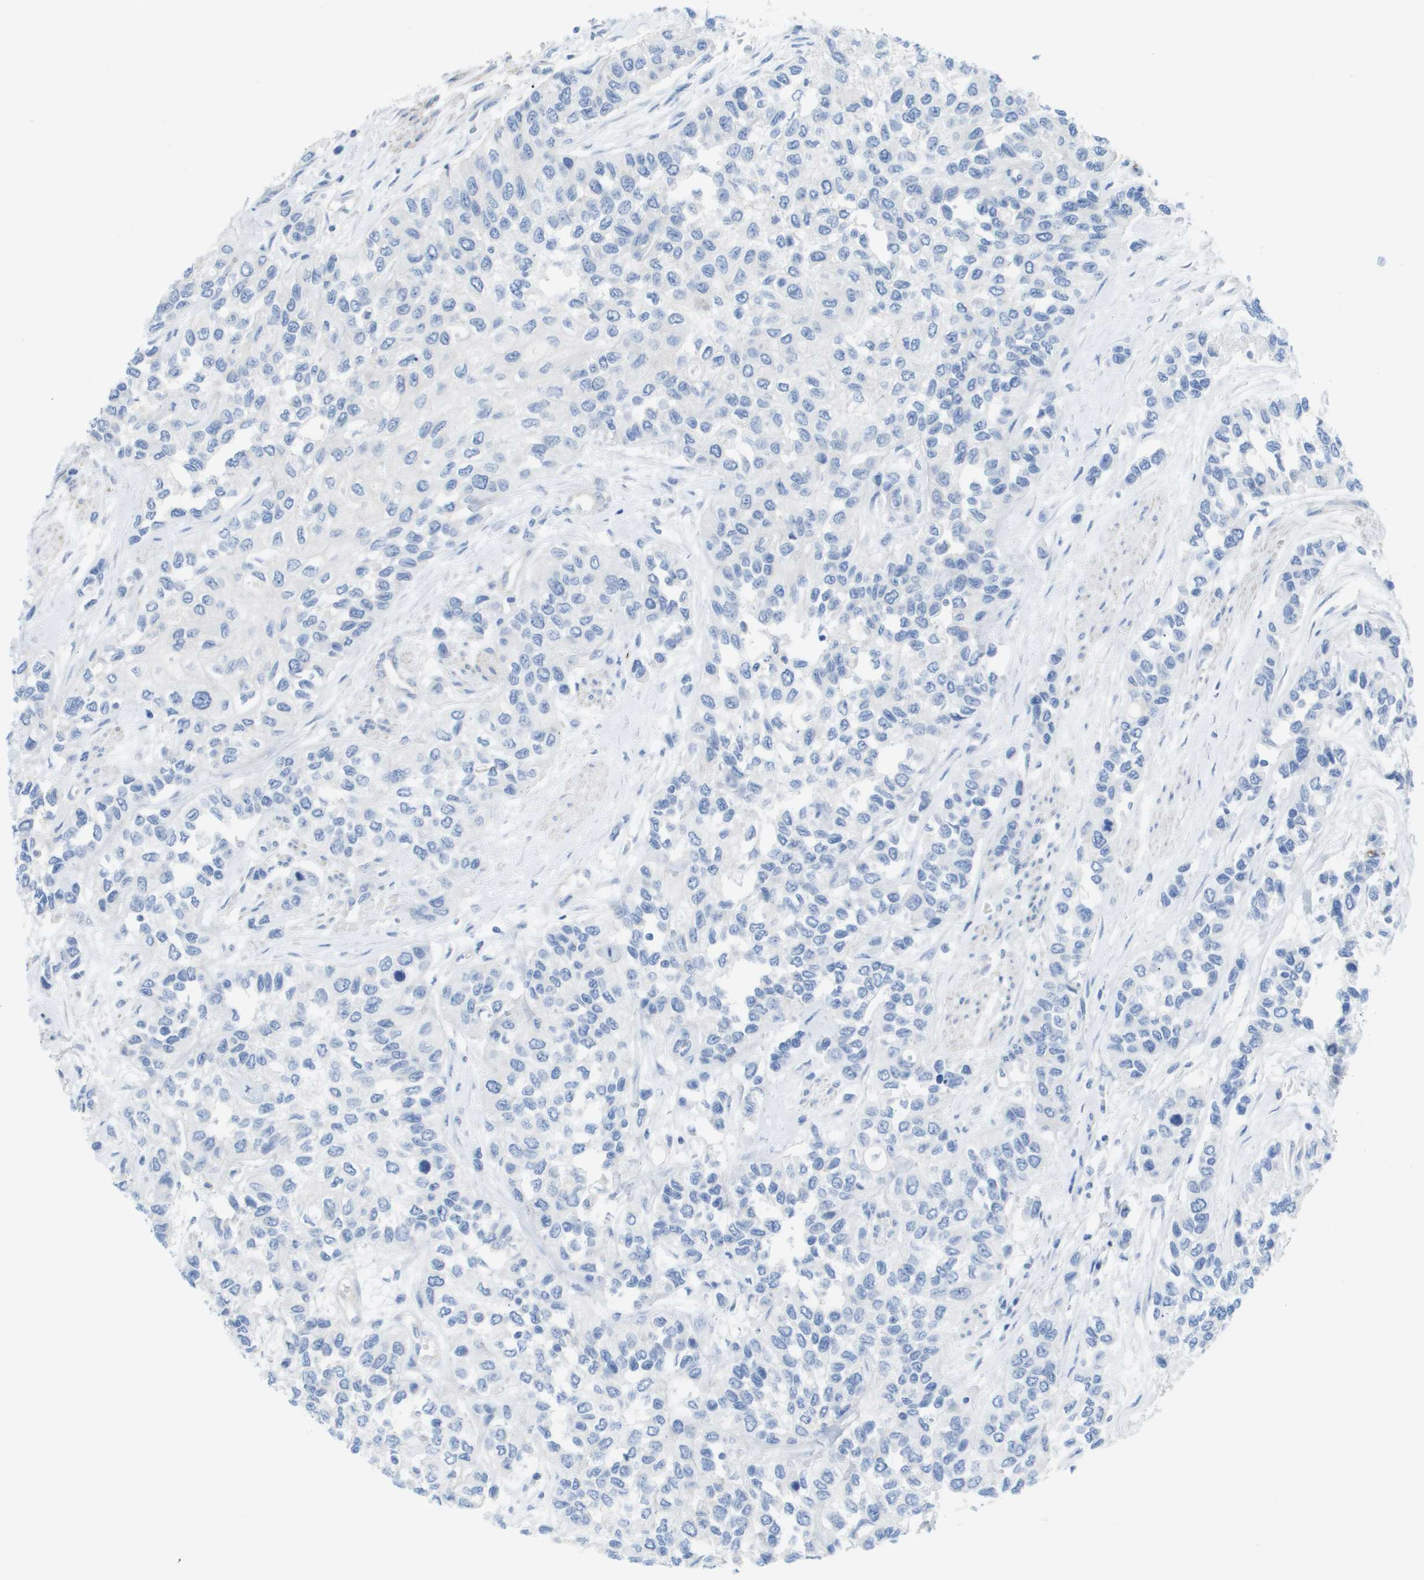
{"staining": {"intensity": "negative", "quantity": "none", "location": "none"}, "tissue": "urothelial cancer", "cell_type": "Tumor cells", "image_type": "cancer", "snomed": [{"axis": "morphology", "description": "Urothelial carcinoma, High grade"}, {"axis": "topography", "description": "Urinary bladder"}], "caption": "This is a photomicrograph of immunohistochemistry staining of urothelial cancer, which shows no staining in tumor cells.", "gene": "MYL3", "patient": {"sex": "female", "age": 56}}